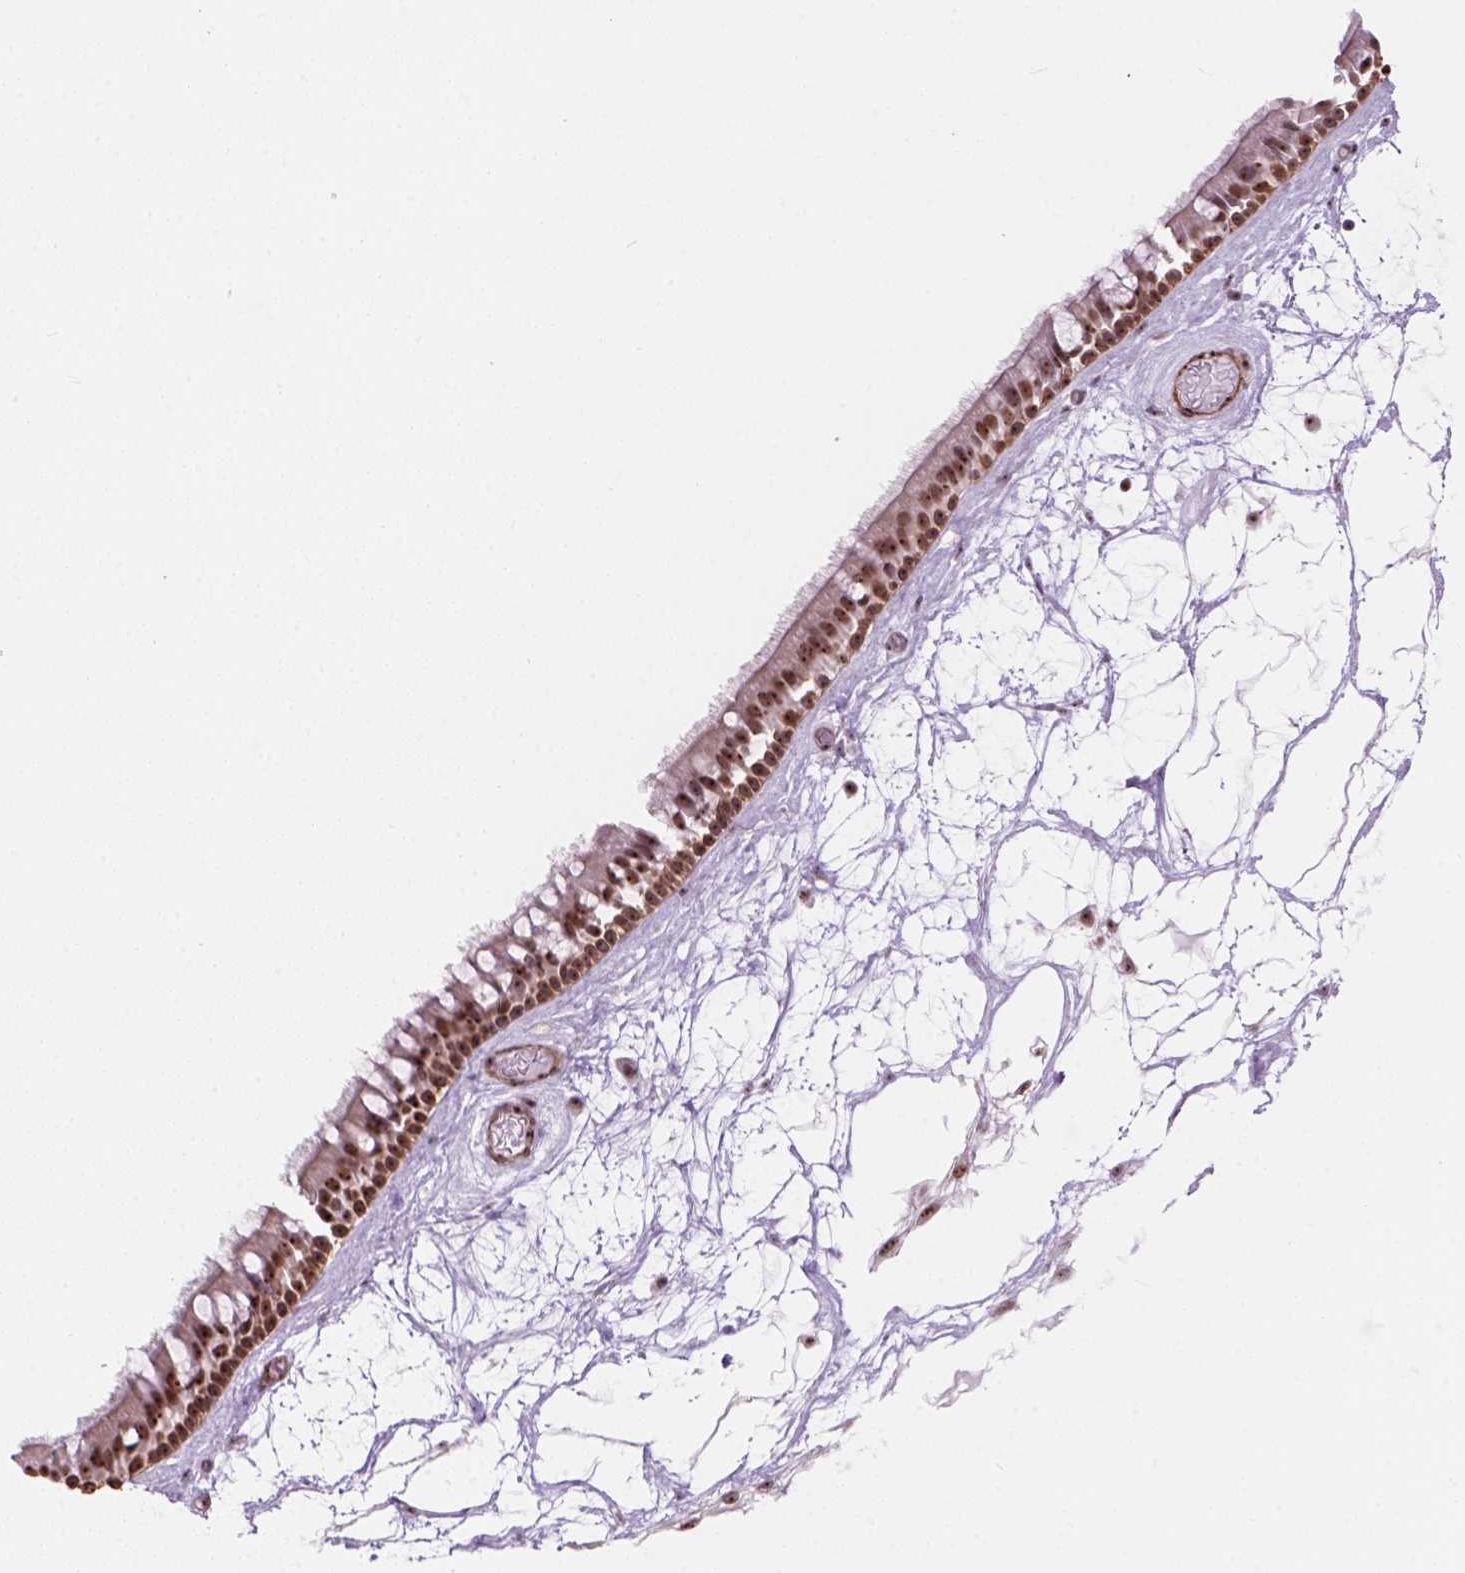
{"staining": {"intensity": "moderate", "quantity": ">75%", "location": "nuclear"}, "tissue": "nasopharynx", "cell_type": "Respiratory epithelial cells", "image_type": "normal", "snomed": [{"axis": "morphology", "description": "Normal tissue, NOS"}, {"axis": "topography", "description": "Nasopharynx"}], "caption": "IHC (DAB (3,3'-diaminobenzidine)) staining of unremarkable nasopharynx displays moderate nuclear protein positivity in about >75% of respiratory epithelial cells.", "gene": "RRS1", "patient": {"sex": "male", "age": 68}}